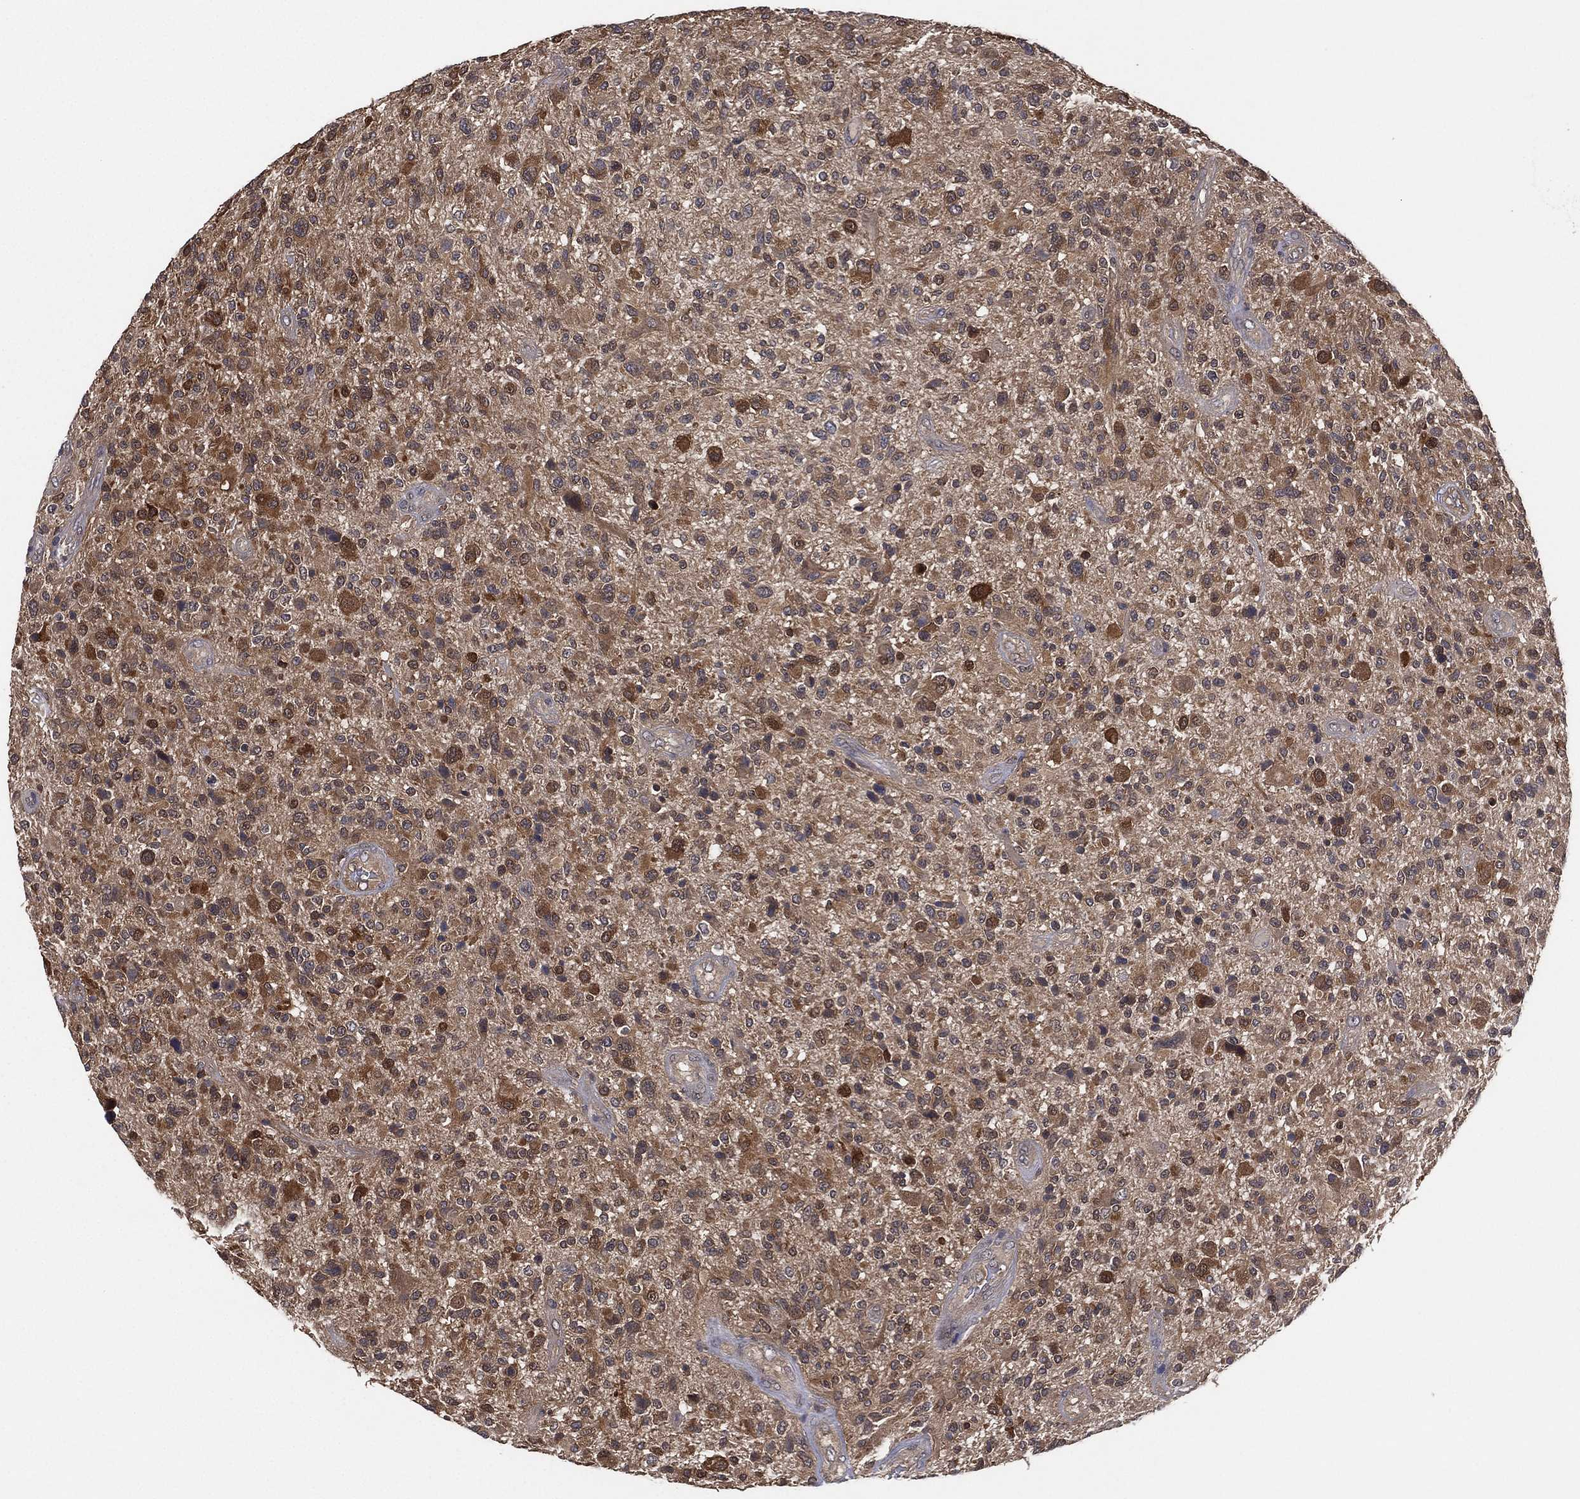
{"staining": {"intensity": "moderate", "quantity": "25%-75%", "location": "cytoplasmic/membranous"}, "tissue": "glioma", "cell_type": "Tumor cells", "image_type": "cancer", "snomed": [{"axis": "morphology", "description": "Glioma, malignant, High grade"}, {"axis": "topography", "description": "Brain"}], "caption": "Protein staining of malignant glioma (high-grade) tissue reveals moderate cytoplasmic/membranous positivity in approximately 25%-75% of tumor cells.", "gene": "PSMG4", "patient": {"sex": "male", "age": 47}}